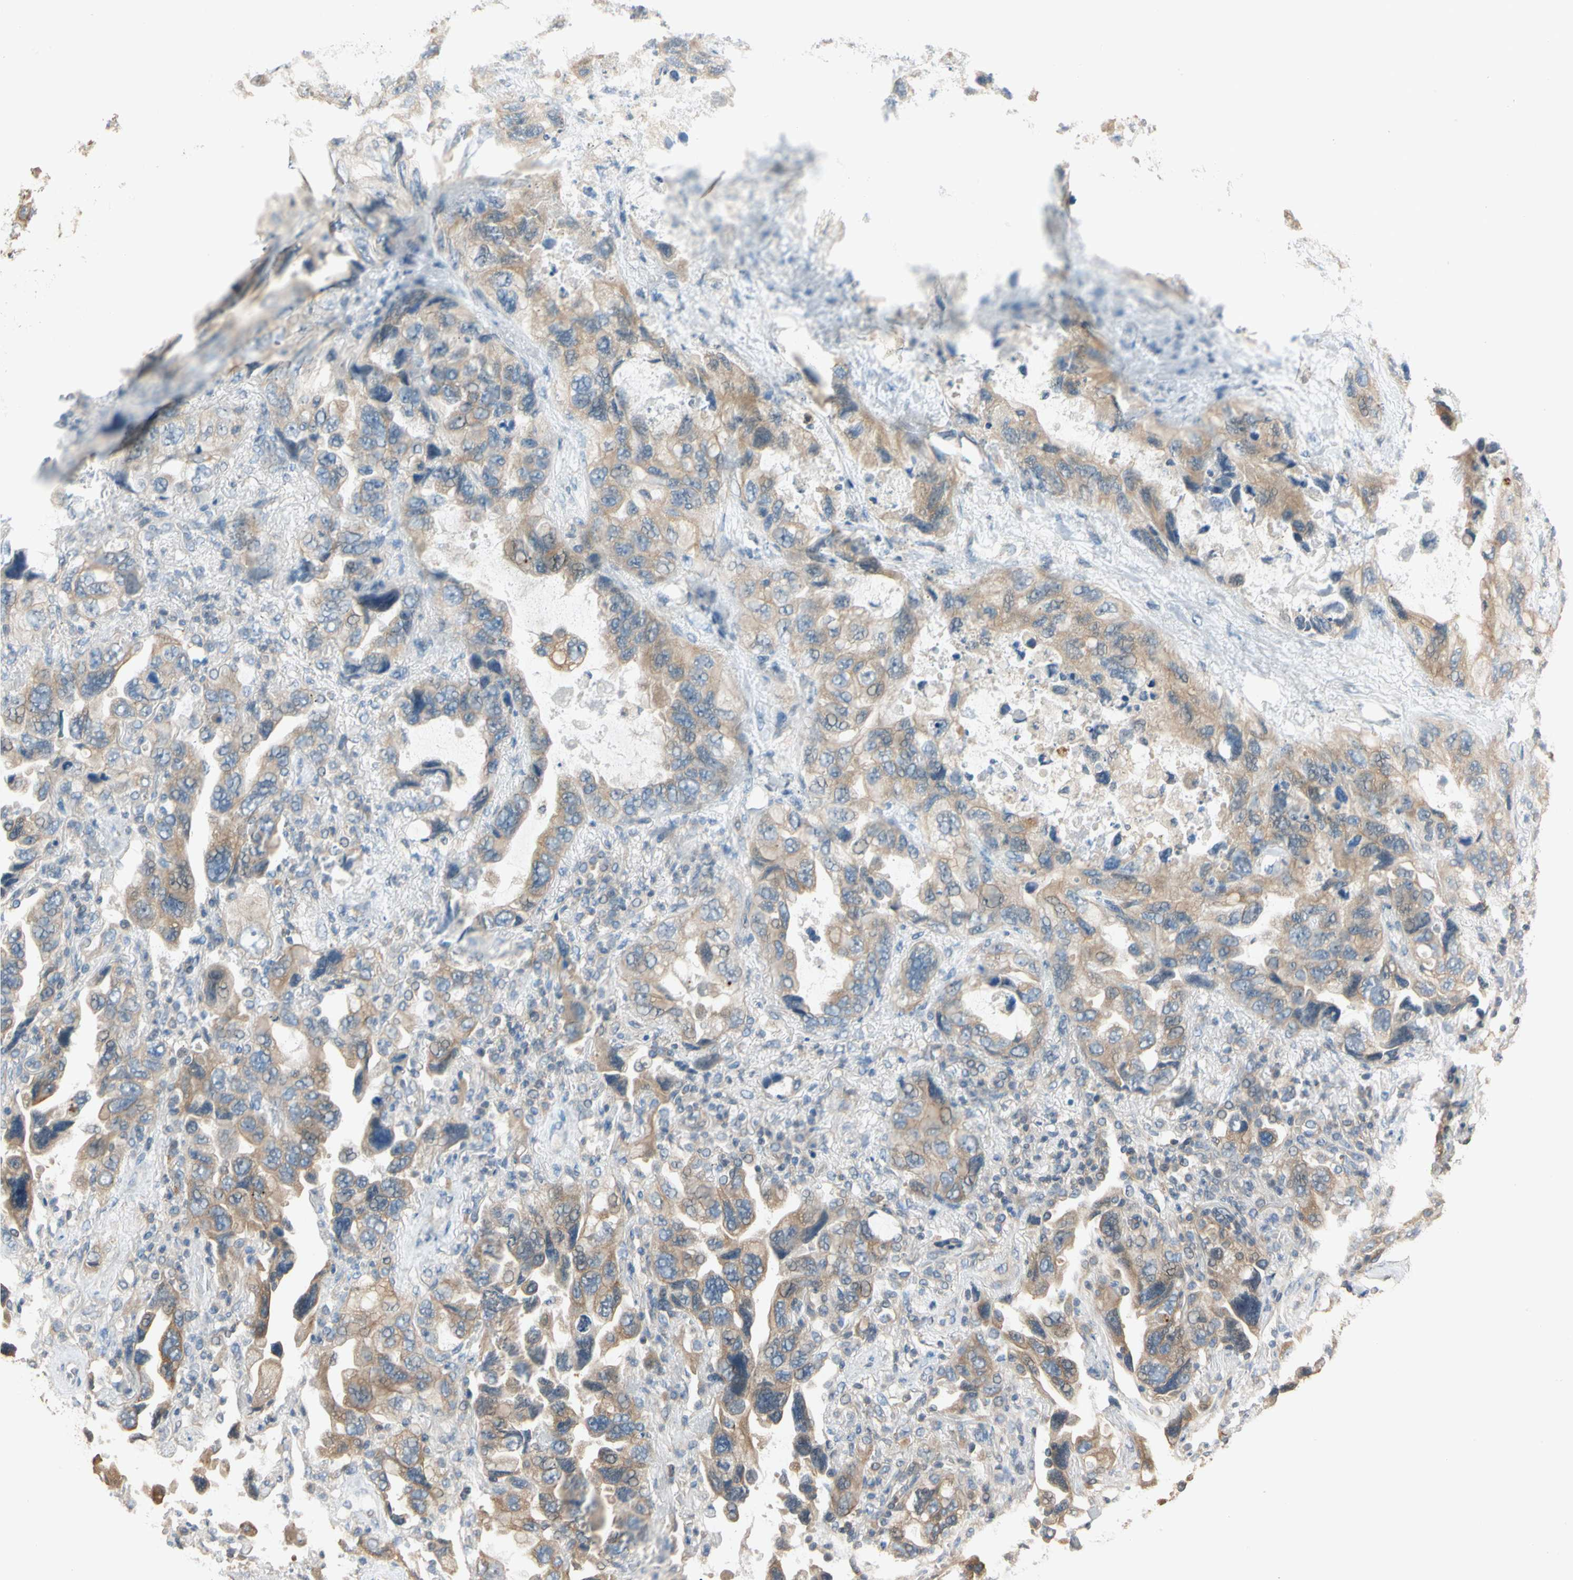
{"staining": {"intensity": "moderate", "quantity": "25%-75%", "location": "cytoplasmic/membranous"}, "tissue": "lung cancer", "cell_type": "Tumor cells", "image_type": "cancer", "snomed": [{"axis": "morphology", "description": "Squamous cell carcinoma, NOS"}, {"axis": "topography", "description": "Lung"}], "caption": "Lung squamous cell carcinoma stained with a brown dye shows moderate cytoplasmic/membranous positive expression in about 25%-75% of tumor cells.", "gene": "MAP3K7", "patient": {"sex": "female", "age": 73}}